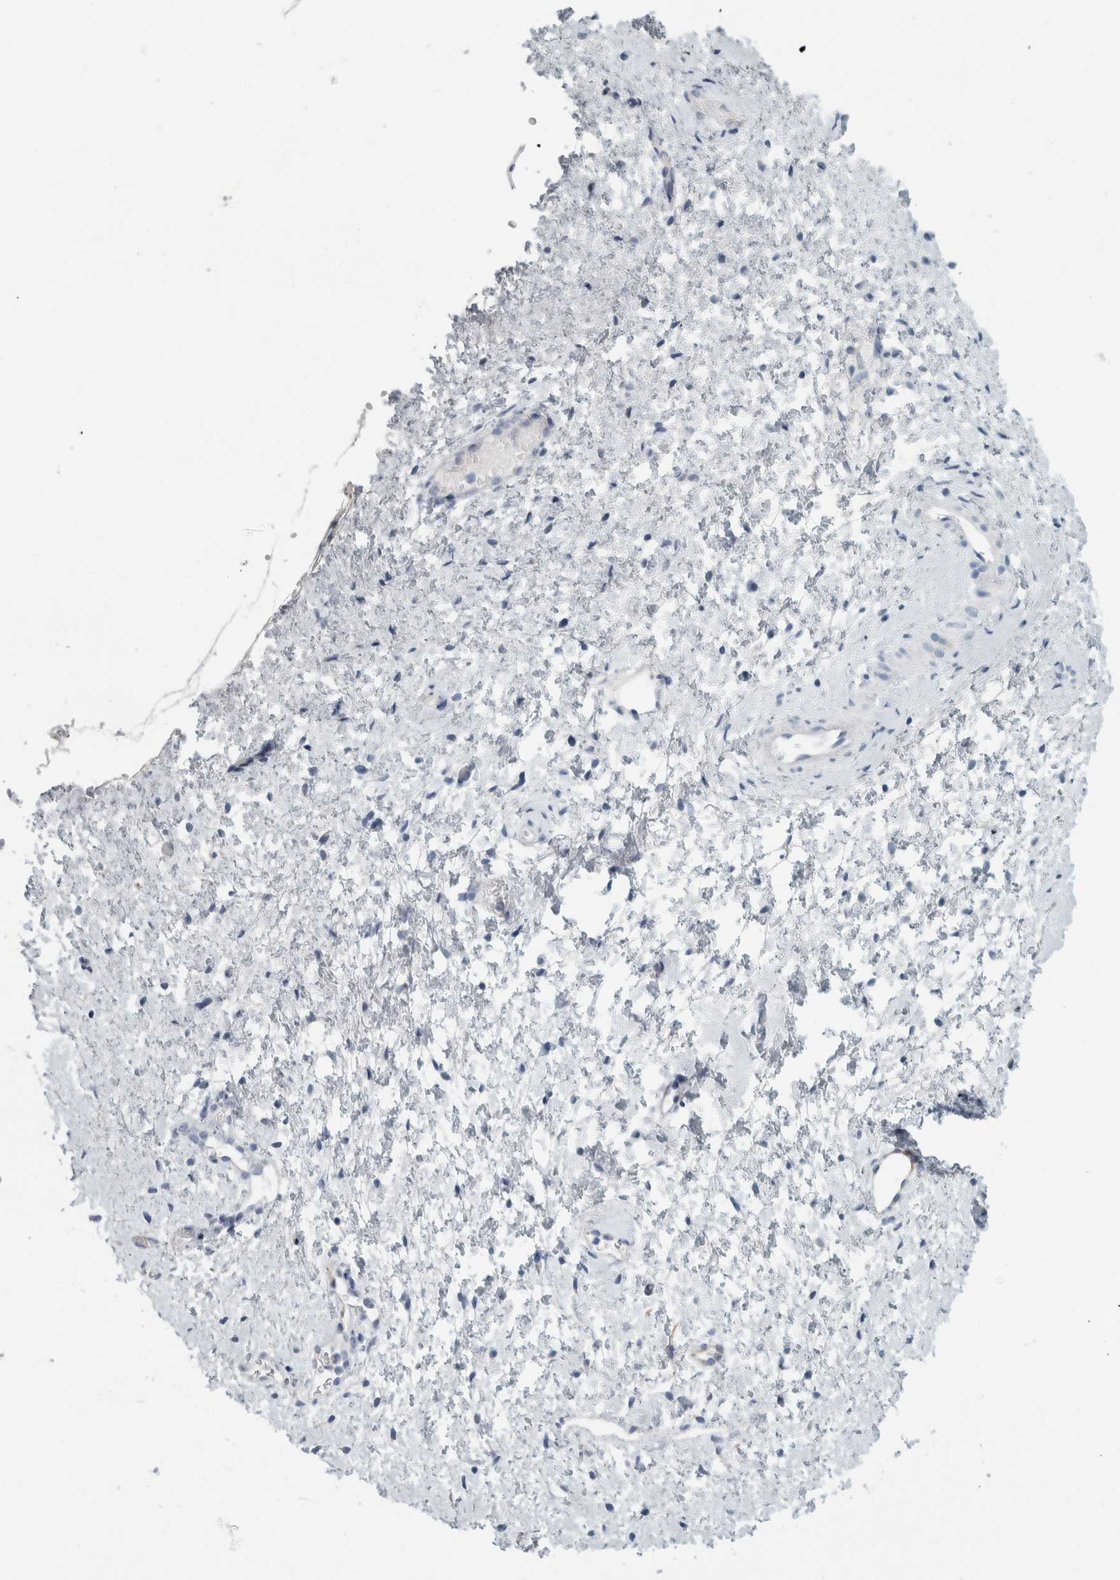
{"staining": {"intensity": "negative", "quantity": "none", "location": "none"}, "tissue": "cervix", "cell_type": "Glandular cells", "image_type": "normal", "snomed": [{"axis": "morphology", "description": "Normal tissue, NOS"}, {"axis": "topography", "description": "Cervix"}], "caption": "Immunohistochemistry micrograph of unremarkable human cervix stained for a protein (brown), which displays no staining in glandular cells. (DAB immunohistochemistry (IHC), high magnification).", "gene": "B3GNT3", "patient": {"sex": "female", "age": 72}}